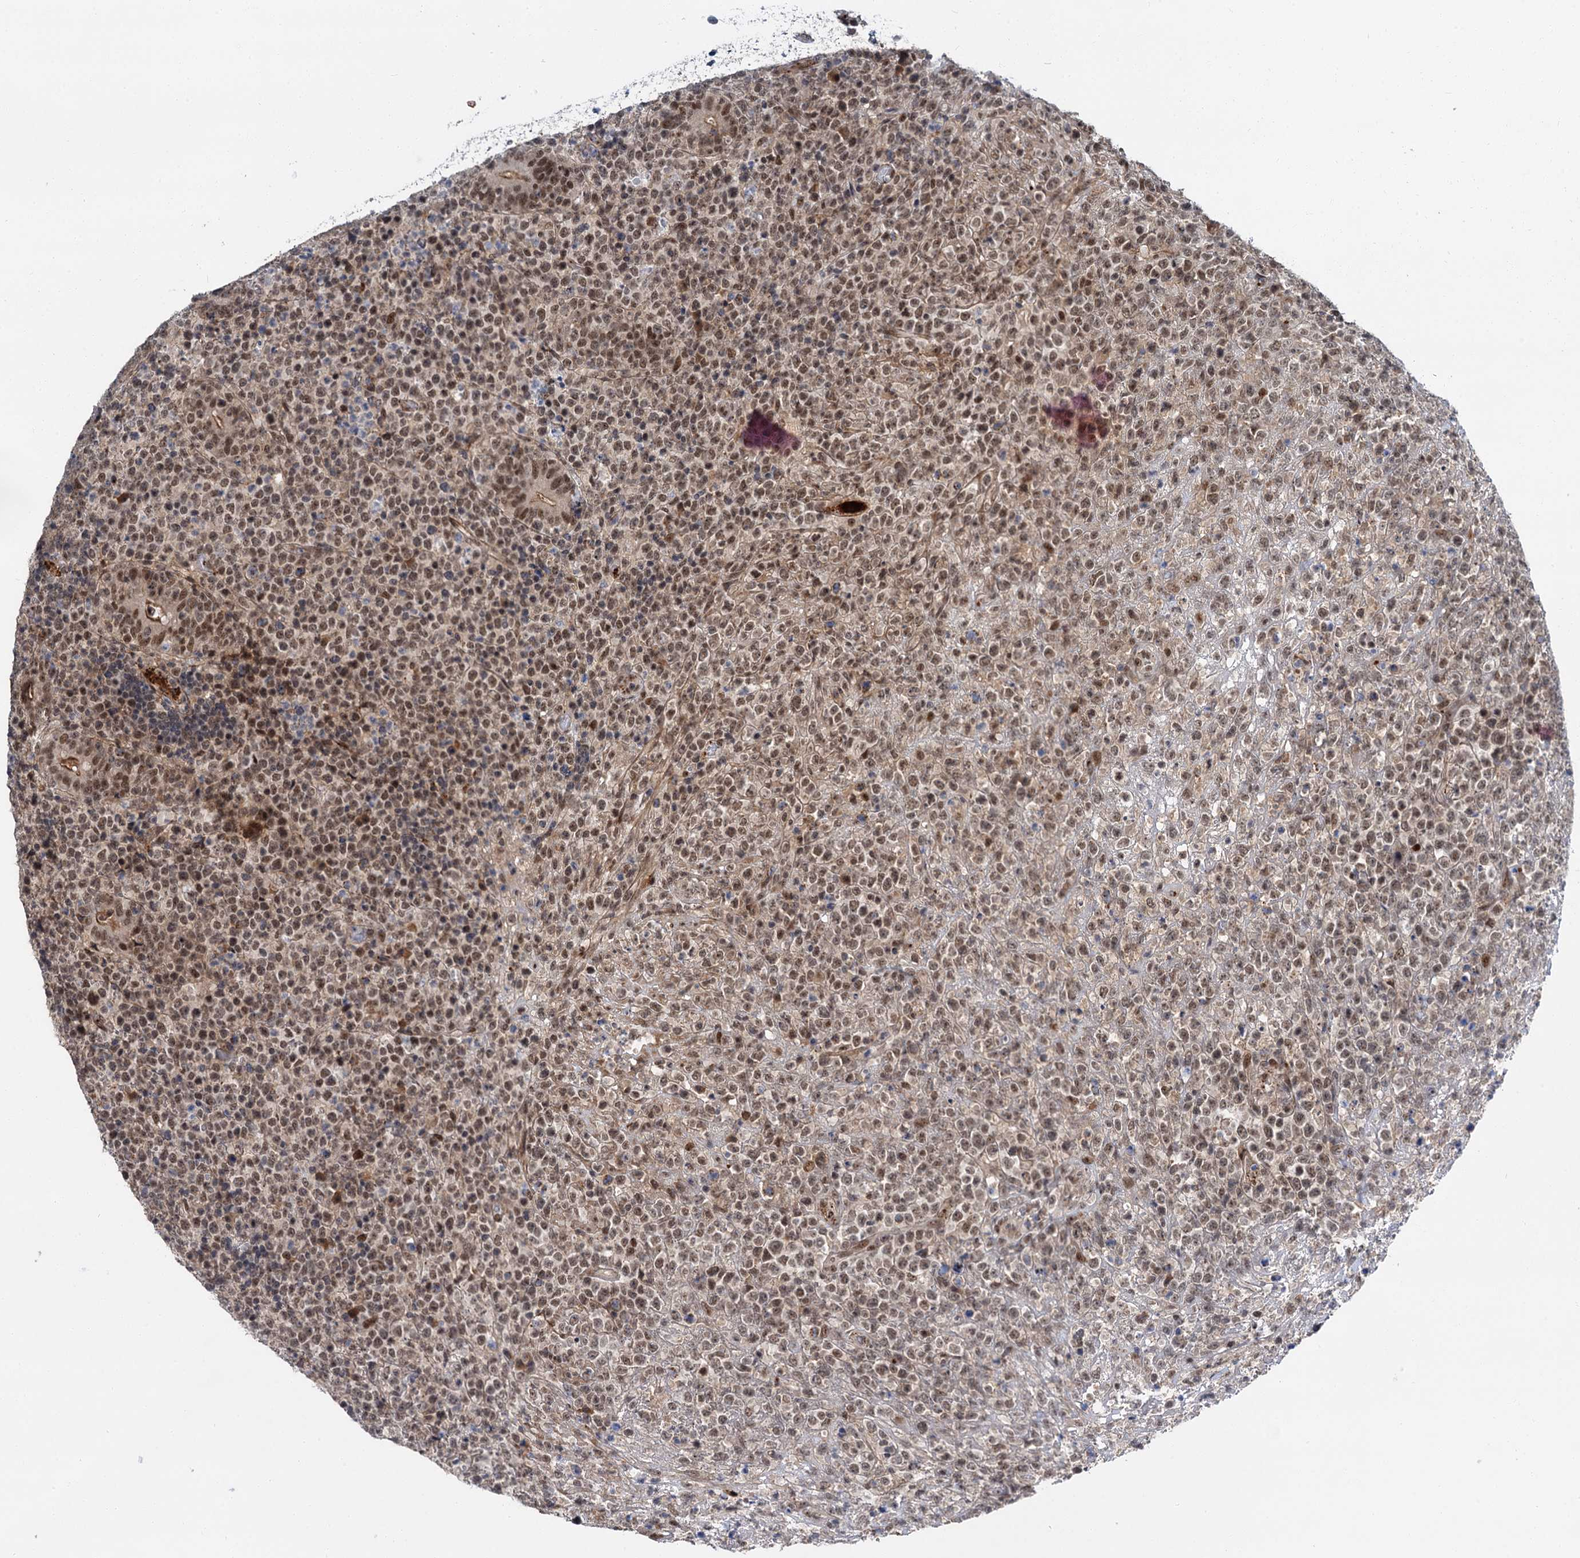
{"staining": {"intensity": "weak", "quantity": ">75%", "location": "nuclear"}, "tissue": "lymphoma", "cell_type": "Tumor cells", "image_type": "cancer", "snomed": [{"axis": "morphology", "description": "Malignant lymphoma, non-Hodgkin's type, High grade"}, {"axis": "topography", "description": "Colon"}], "caption": "A high-resolution image shows immunohistochemistry staining of malignant lymphoma, non-Hodgkin's type (high-grade), which displays weak nuclear expression in approximately >75% of tumor cells.", "gene": "MBD6", "patient": {"sex": "female", "age": 53}}